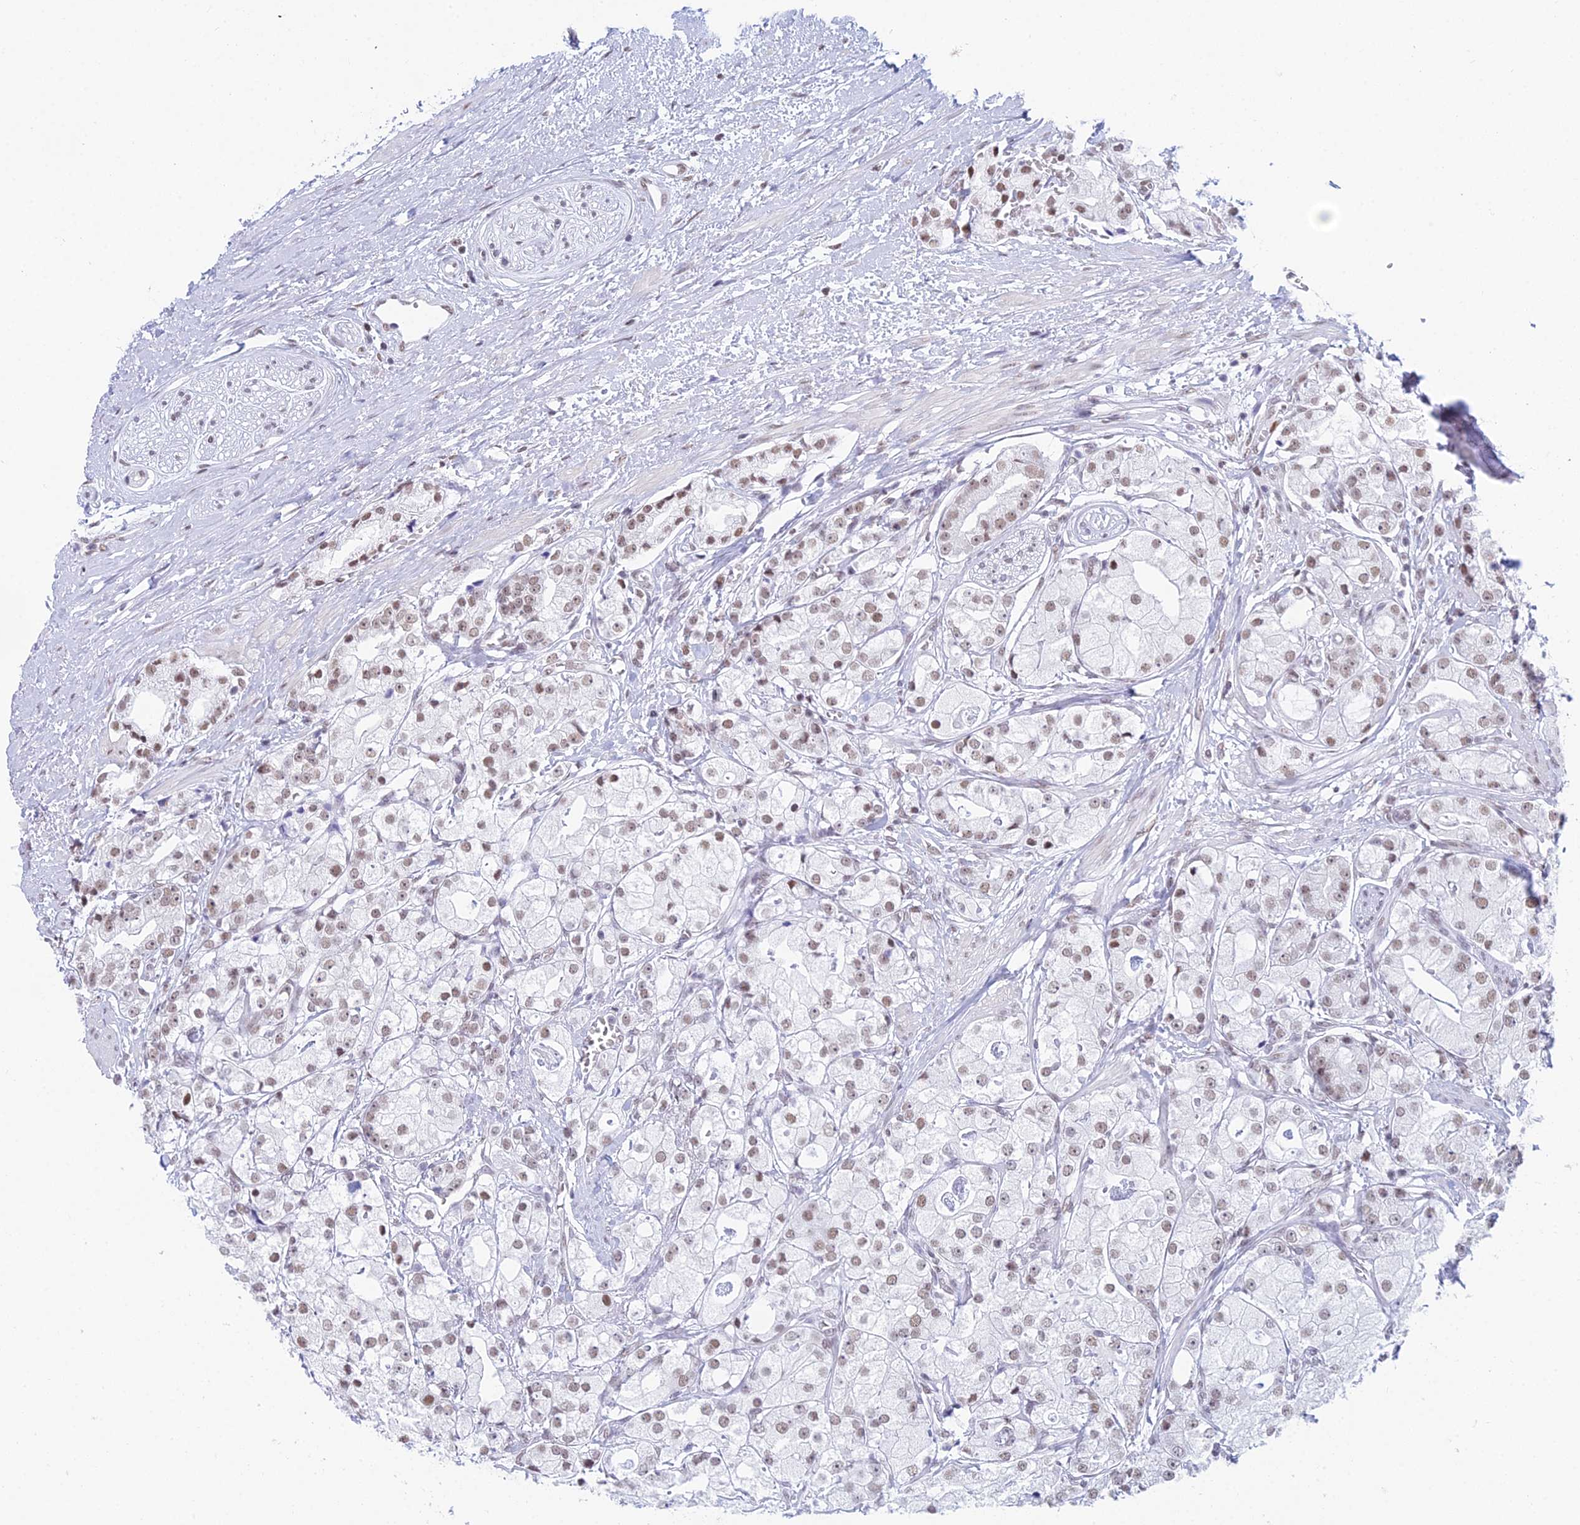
{"staining": {"intensity": "weak", "quantity": ">75%", "location": "nuclear"}, "tissue": "prostate cancer", "cell_type": "Tumor cells", "image_type": "cancer", "snomed": [{"axis": "morphology", "description": "Adenocarcinoma, High grade"}, {"axis": "topography", "description": "Prostate"}], "caption": "High-power microscopy captured an immunohistochemistry photomicrograph of prostate adenocarcinoma (high-grade), revealing weak nuclear expression in about >75% of tumor cells. The staining was performed using DAB to visualize the protein expression in brown, while the nuclei were stained in blue with hematoxylin (Magnification: 20x).", "gene": "CDC26", "patient": {"sex": "male", "age": 71}}